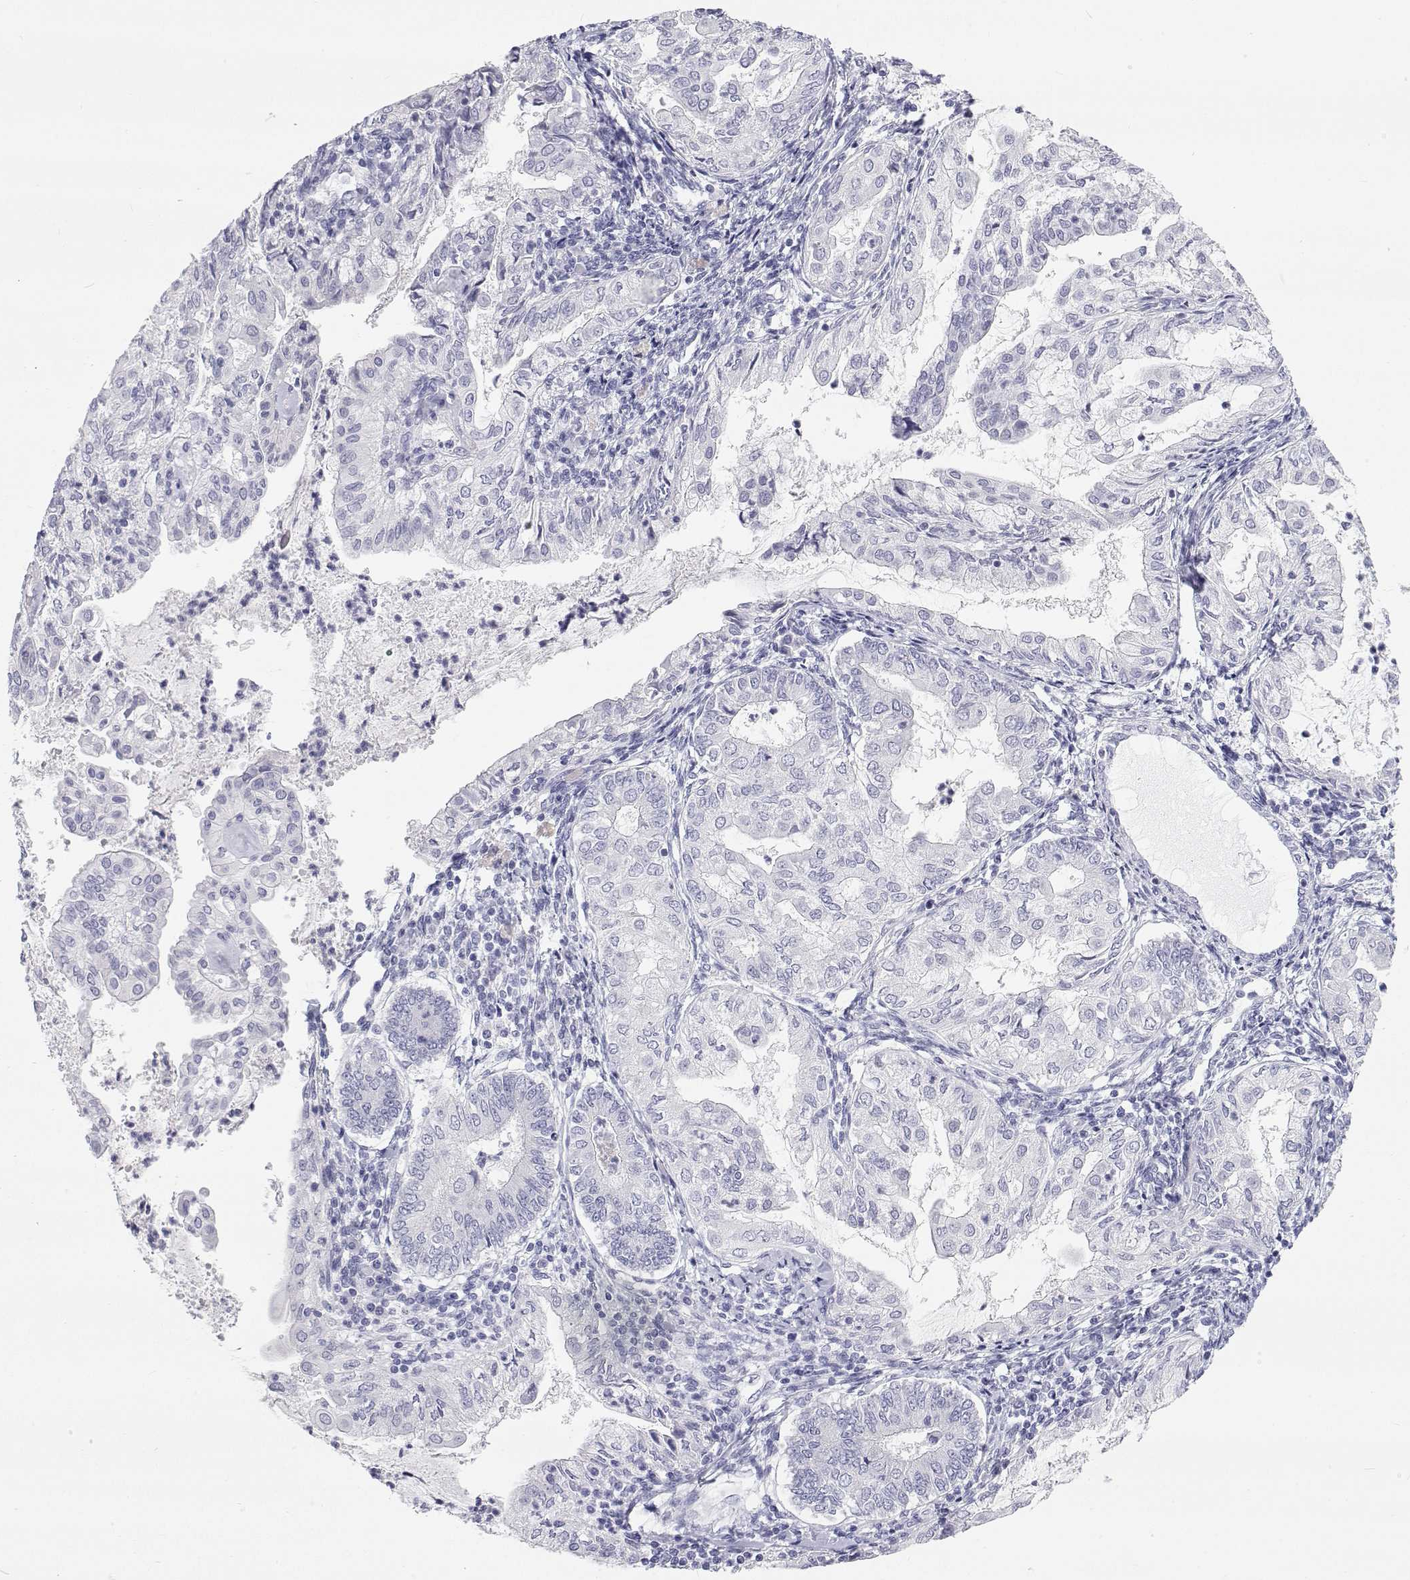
{"staining": {"intensity": "negative", "quantity": "none", "location": "none"}, "tissue": "endometrial cancer", "cell_type": "Tumor cells", "image_type": "cancer", "snomed": [{"axis": "morphology", "description": "Adenocarcinoma, NOS"}, {"axis": "topography", "description": "Endometrium"}], "caption": "Tumor cells are negative for brown protein staining in endometrial cancer (adenocarcinoma).", "gene": "TTN", "patient": {"sex": "female", "age": 68}}